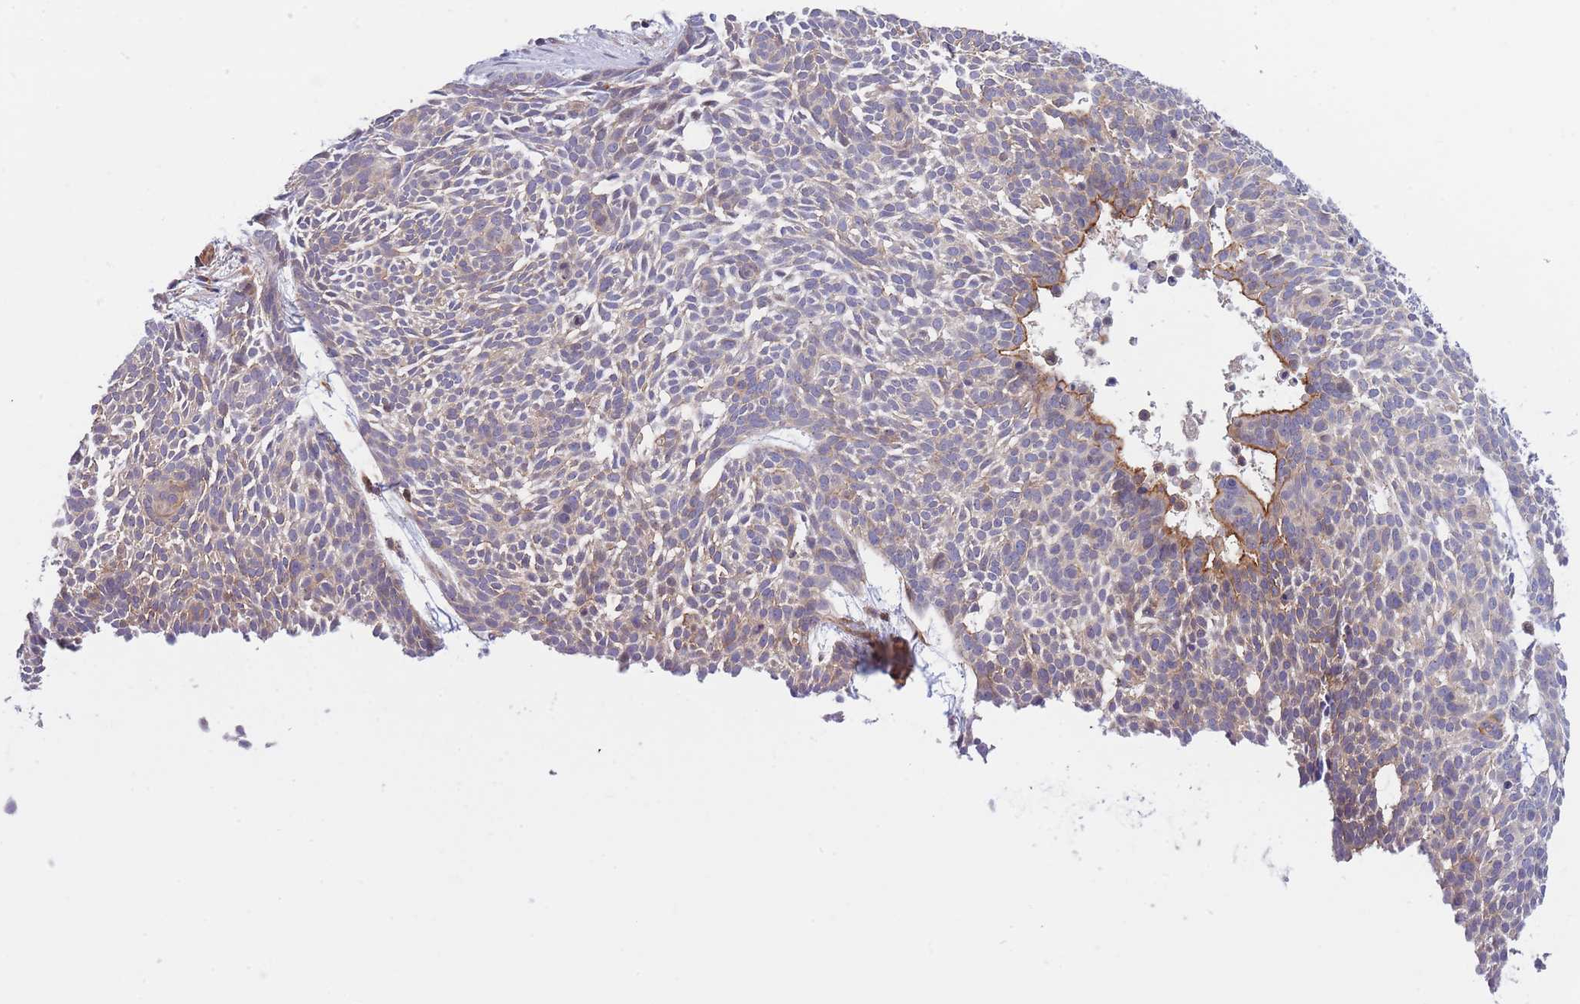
{"staining": {"intensity": "moderate", "quantity": "25%-75%", "location": "cytoplasmic/membranous"}, "tissue": "skin cancer", "cell_type": "Tumor cells", "image_type": "cancer", "snomed": [{"axis": "morphology", "description": "Basal cell carcinoma"}, {"axis": "topography", "description": "Skin"}], "caption": "Immunohistochemical staining of skin basal cell carcinoma exhibits medium levels of moderate cytoplasmic/membranous protein expression in approximately 25%-75% of tumor cells.", "gene": "CDC25B", "patient": {"sex": "male", "age": 61}}